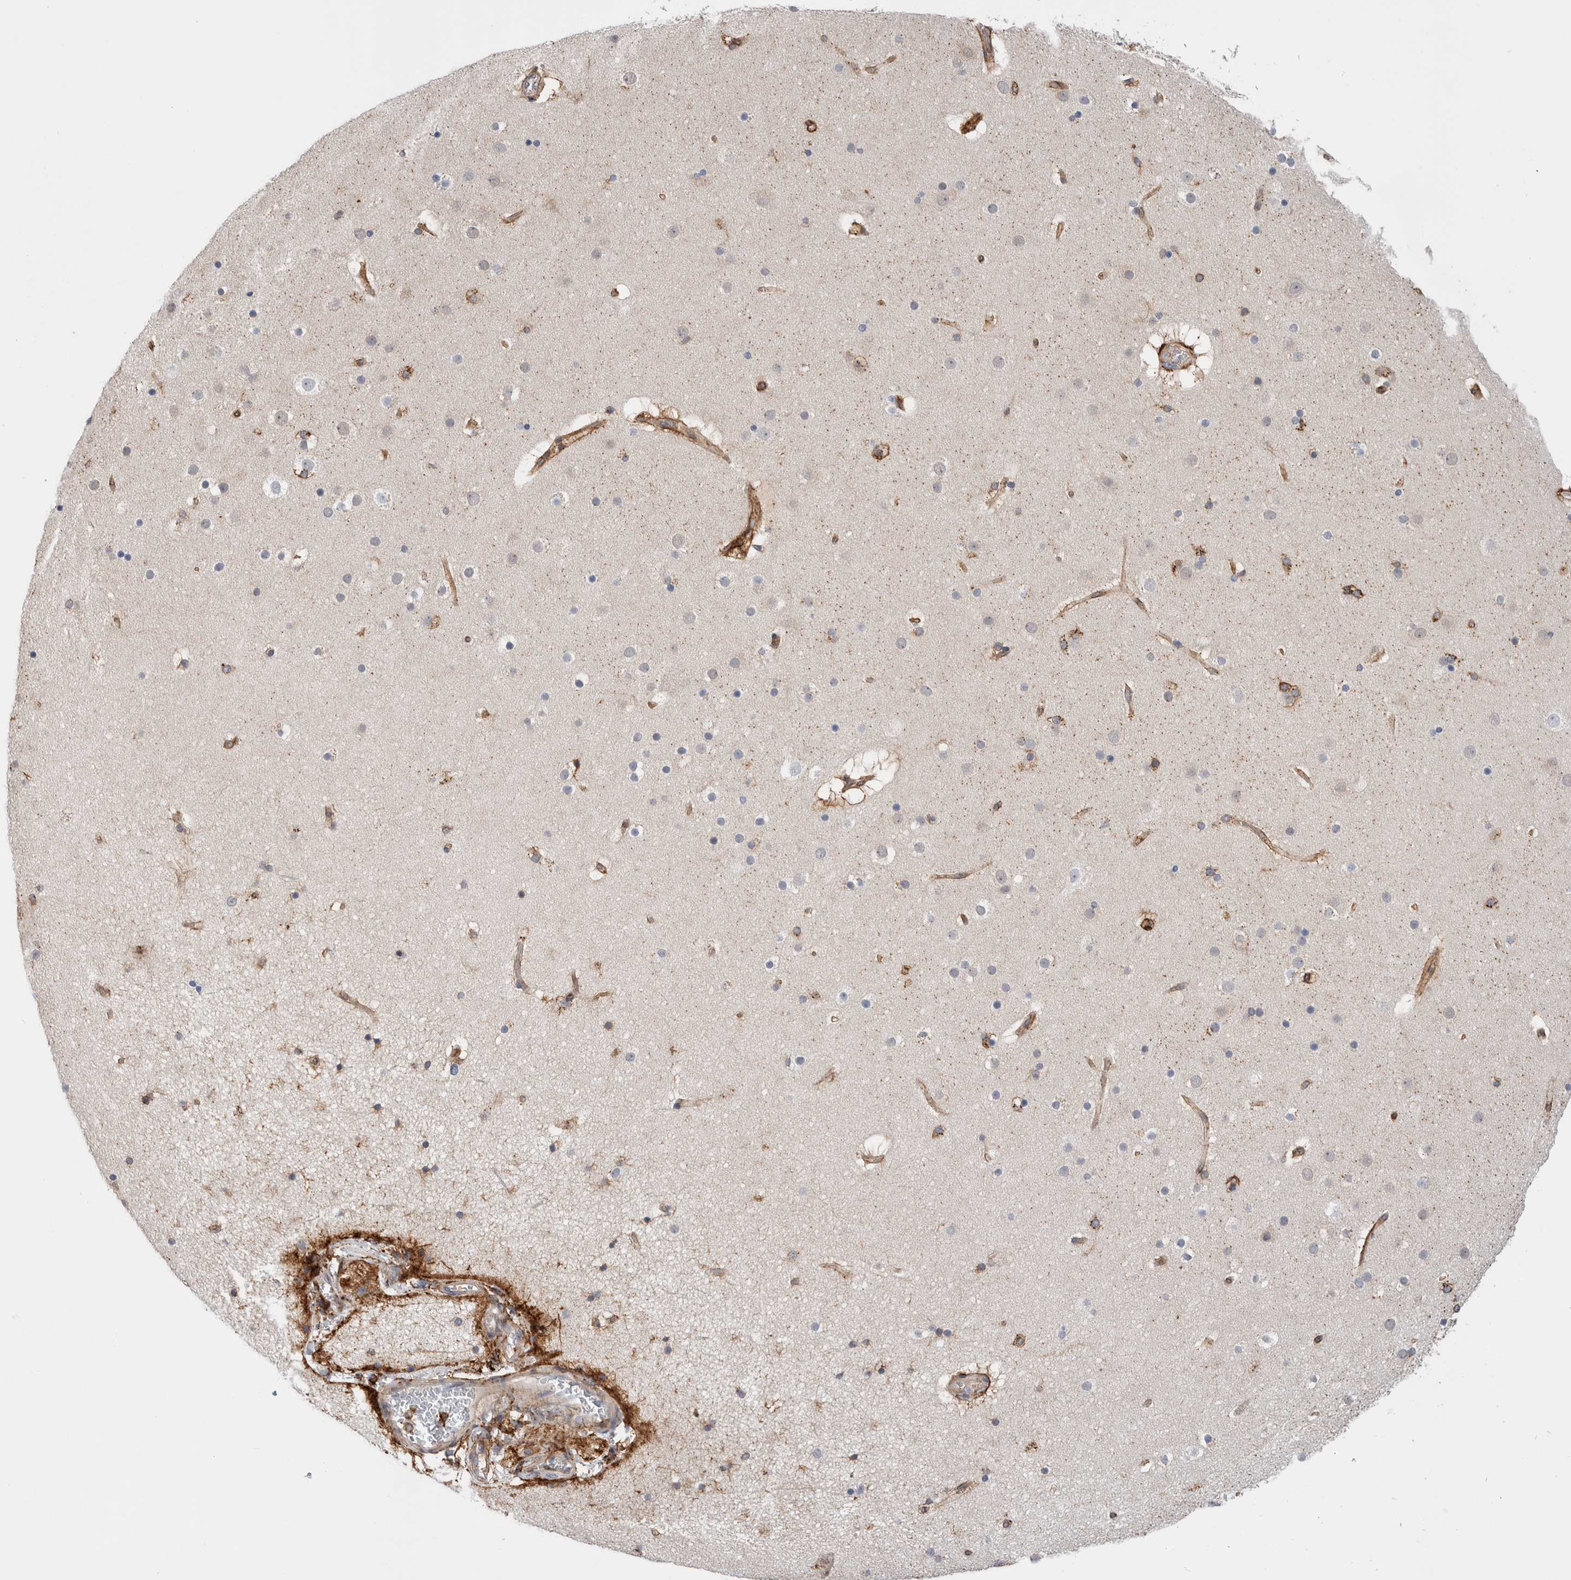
{"staining": {"intensity": "moderate", "quantity": ">75%", "location": "cytoplasmic/membranous"}, "tissue": "cerebral cortex", "cell_type": "Endothelial cells", "image_type": "normal", "snomed": [{"axis": "morphology", "description": "Normal tissue, NOS"}, {"axis": "topography", "description": "Cerebral cortex"}], "caption": "An image of human cerebral cortex stained for a protein exhibits moderate cytoplasmic/membranous brown staining in endothelial cells. Immunohistochemistry stains the protein in brown and the nuclei are stained blue.", "gene": "CCDC88B", "patient": {"sex": "male", "age": 57}}